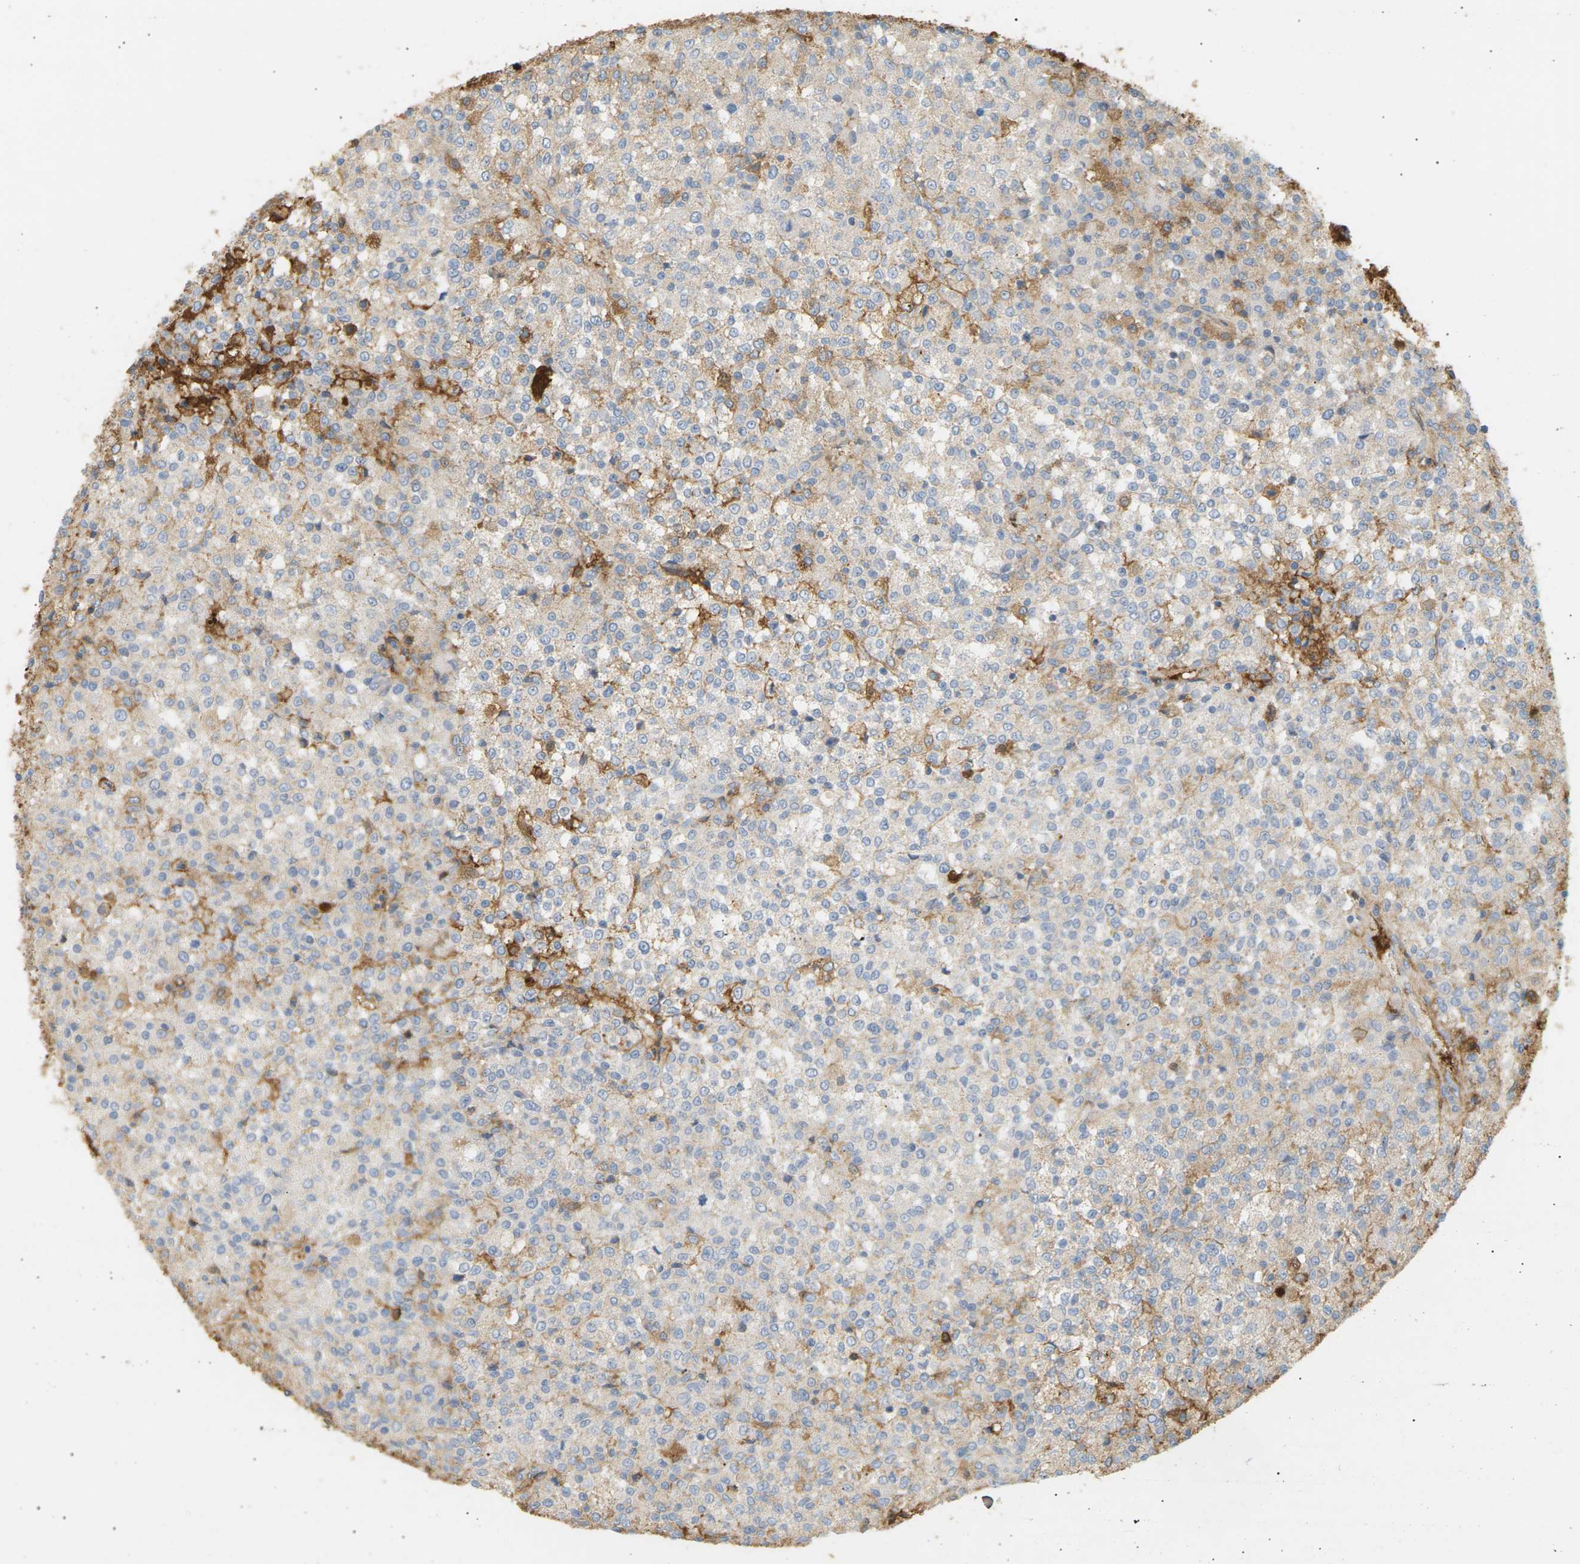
{"staining": {"intensity": "weak", "quantity": "<25%", "location": "cytoplasmic/membranous"}, "tissue": "testis cancer", "cell_type": "Tumor cells", "image_type": "cancer", "snomed": [{"axis": "morphology", "description": "Seminoma, NOS"}, {"axis": "topography", "description": "Testis"}], "caption": "High magnification brightfield microscopy of testis seminoma stained with DAB (brown) and counterstained with hematoxylin (blue): tumor cells show no significant expression.", "gene": "IGLC3", "patient": {"sex": "male", "age": 59}}